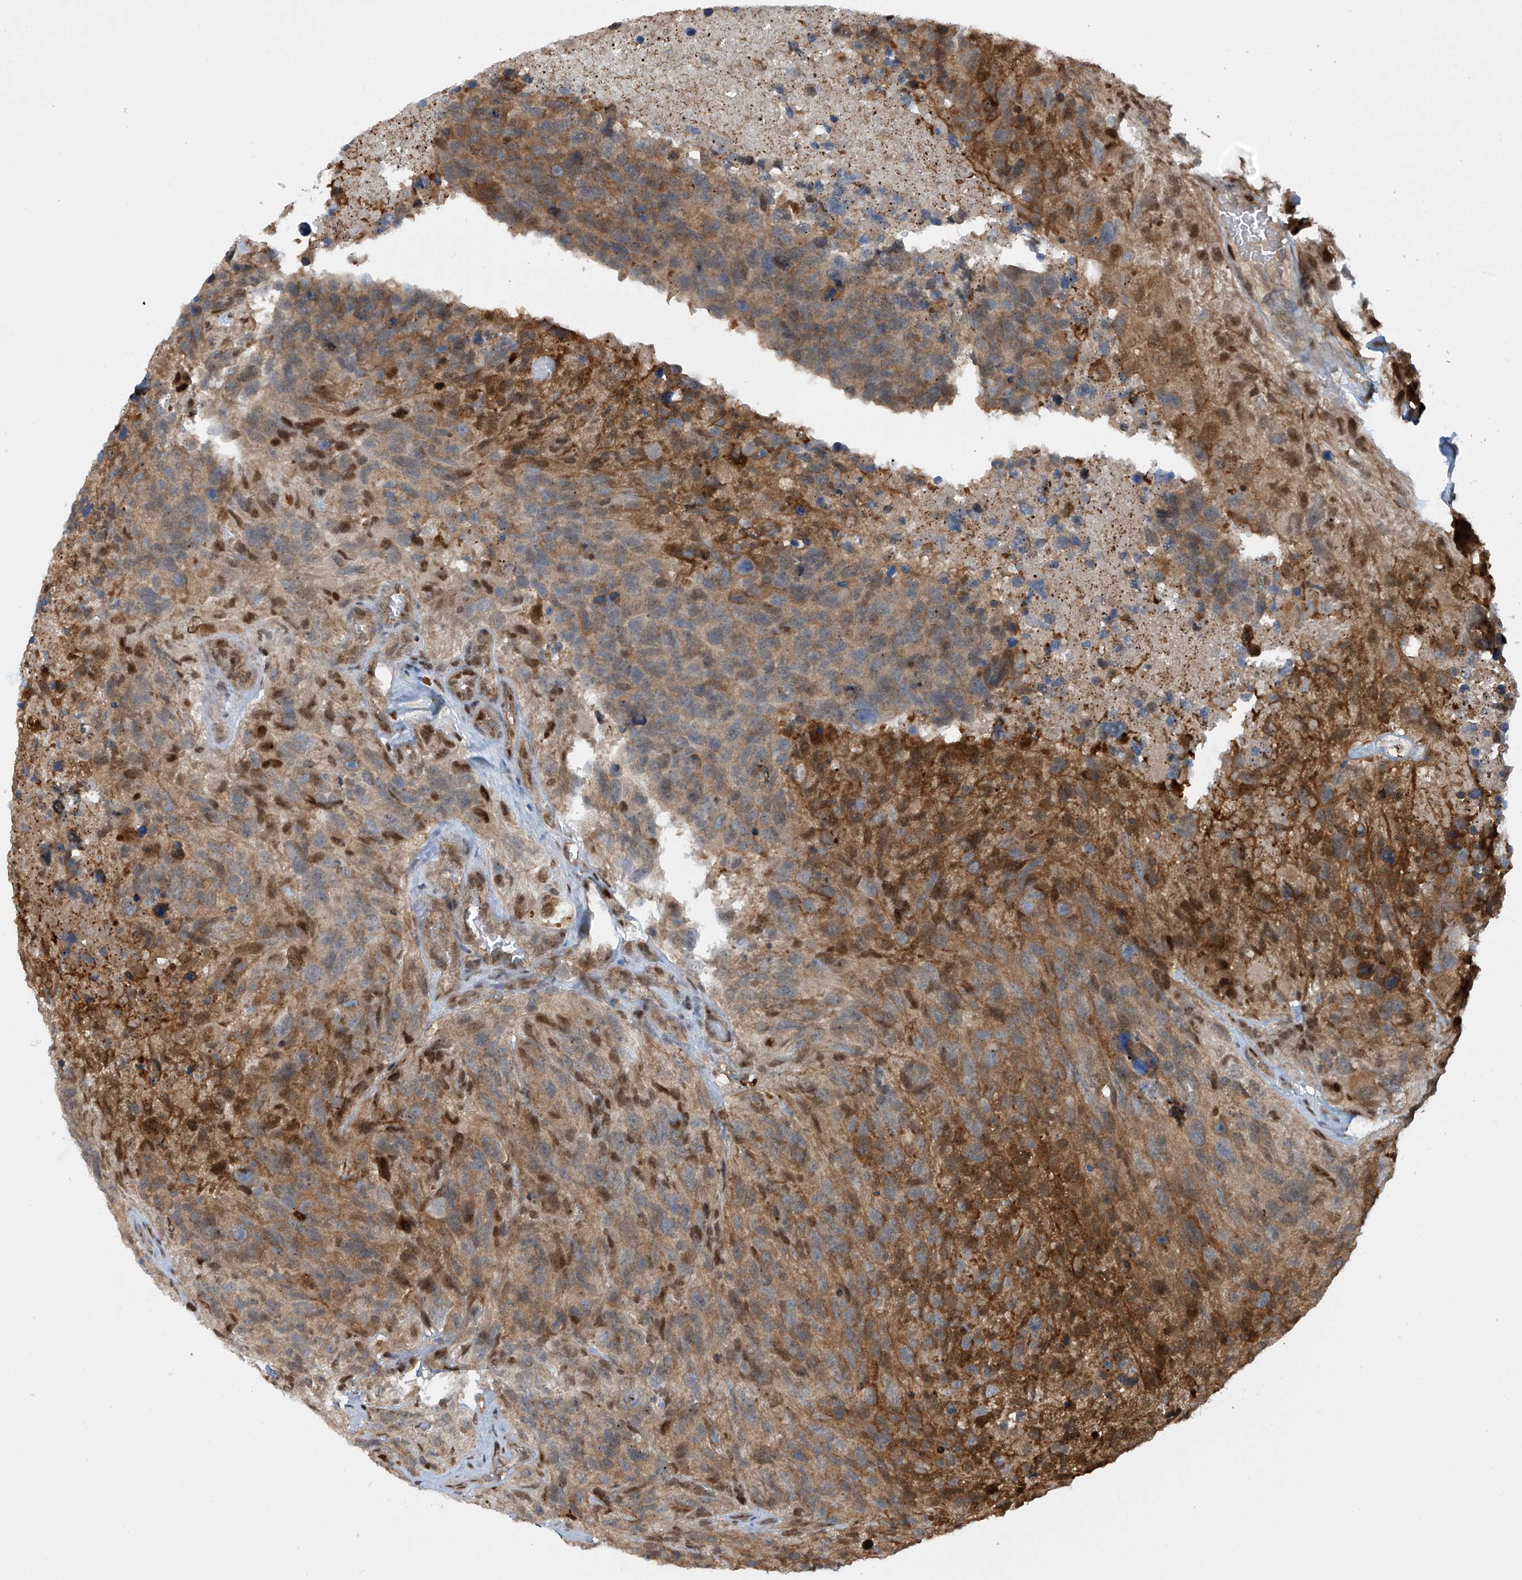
{"staining": {"intensity": "moderate", "quantity": "25%-75%", "location": "cytoplasmic/membranous,nuclear"}, "tissue": "glioma", "cell_type": "Tumor cells", "image_type": "cancer", "snomed": [{"axis": "morphology", "description": "Glioma, malignant, High grade"}, {"axis": "topography", "description": "Brain"}], "caption": "Moderate cytoplasmic/membranous and nuclear protein positivity is identified in approximately 25%-75% of tumor cells in high-grade glioma (malignant).", "gene": "LAGE3", "patient": {"sex": "male", "age": 69}}